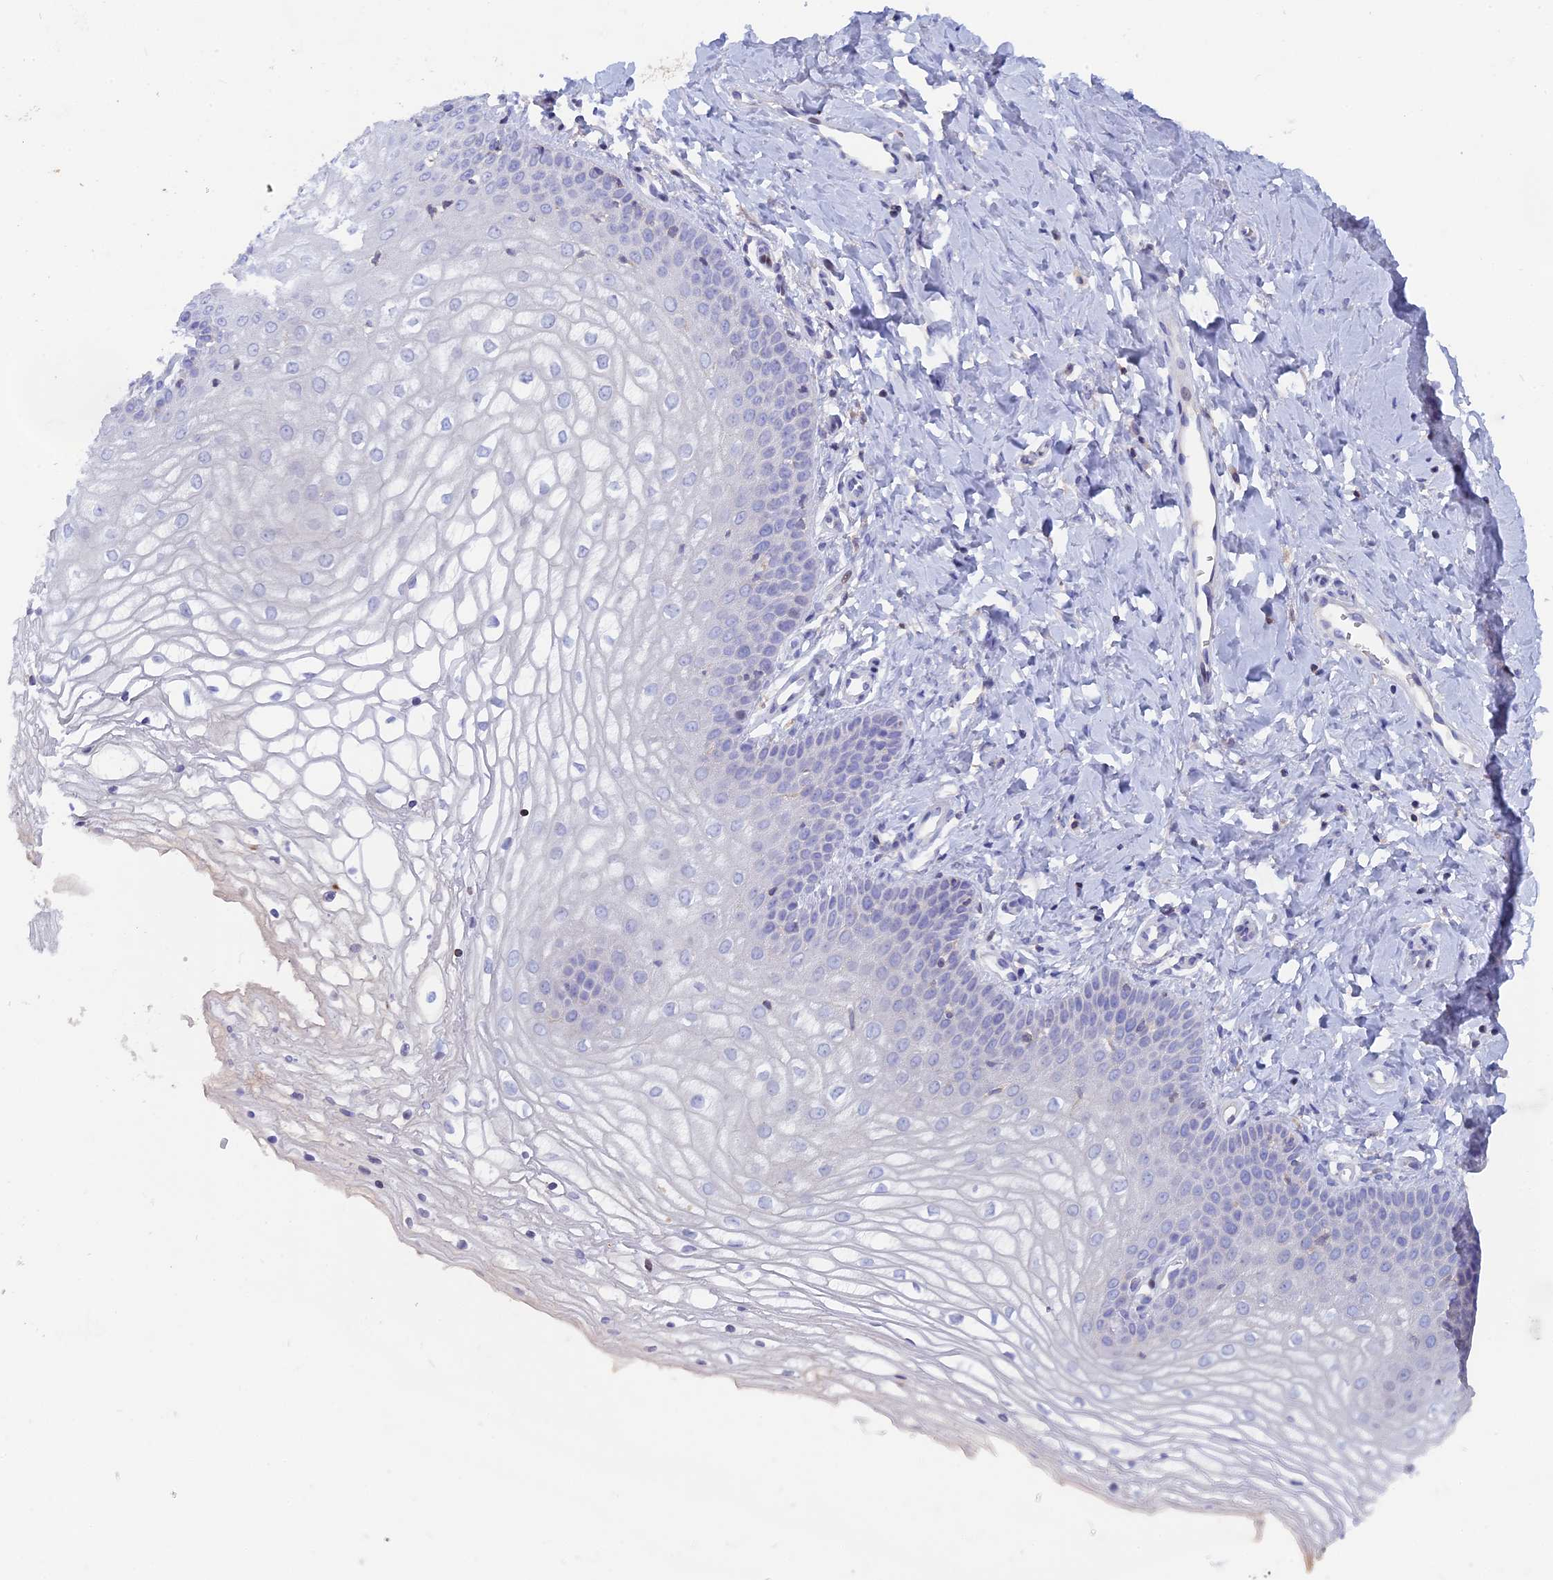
{"staining": {"intensity": "negative", "quantity": "none", "location": "none"}, "tissue": "vagina", "cell_type": "Squamous epithelial cells", "image_type": "normal", "snomed": [{"axis": "morphology", "description": "Normal tissue, NOS"}, {"axis": "topography", "description": "Vagina"}], "caption": "Immunohistochemical staining of benign vagina displays no significant staining in squamous epithelial cells. (Brightfield microscopy of DAB (3,3'-diaminobenzidine) immunohistochemistry (IHC) at high magnification).", "gene": "ACP7", "patient": {"sex": "female", "age": 68}}